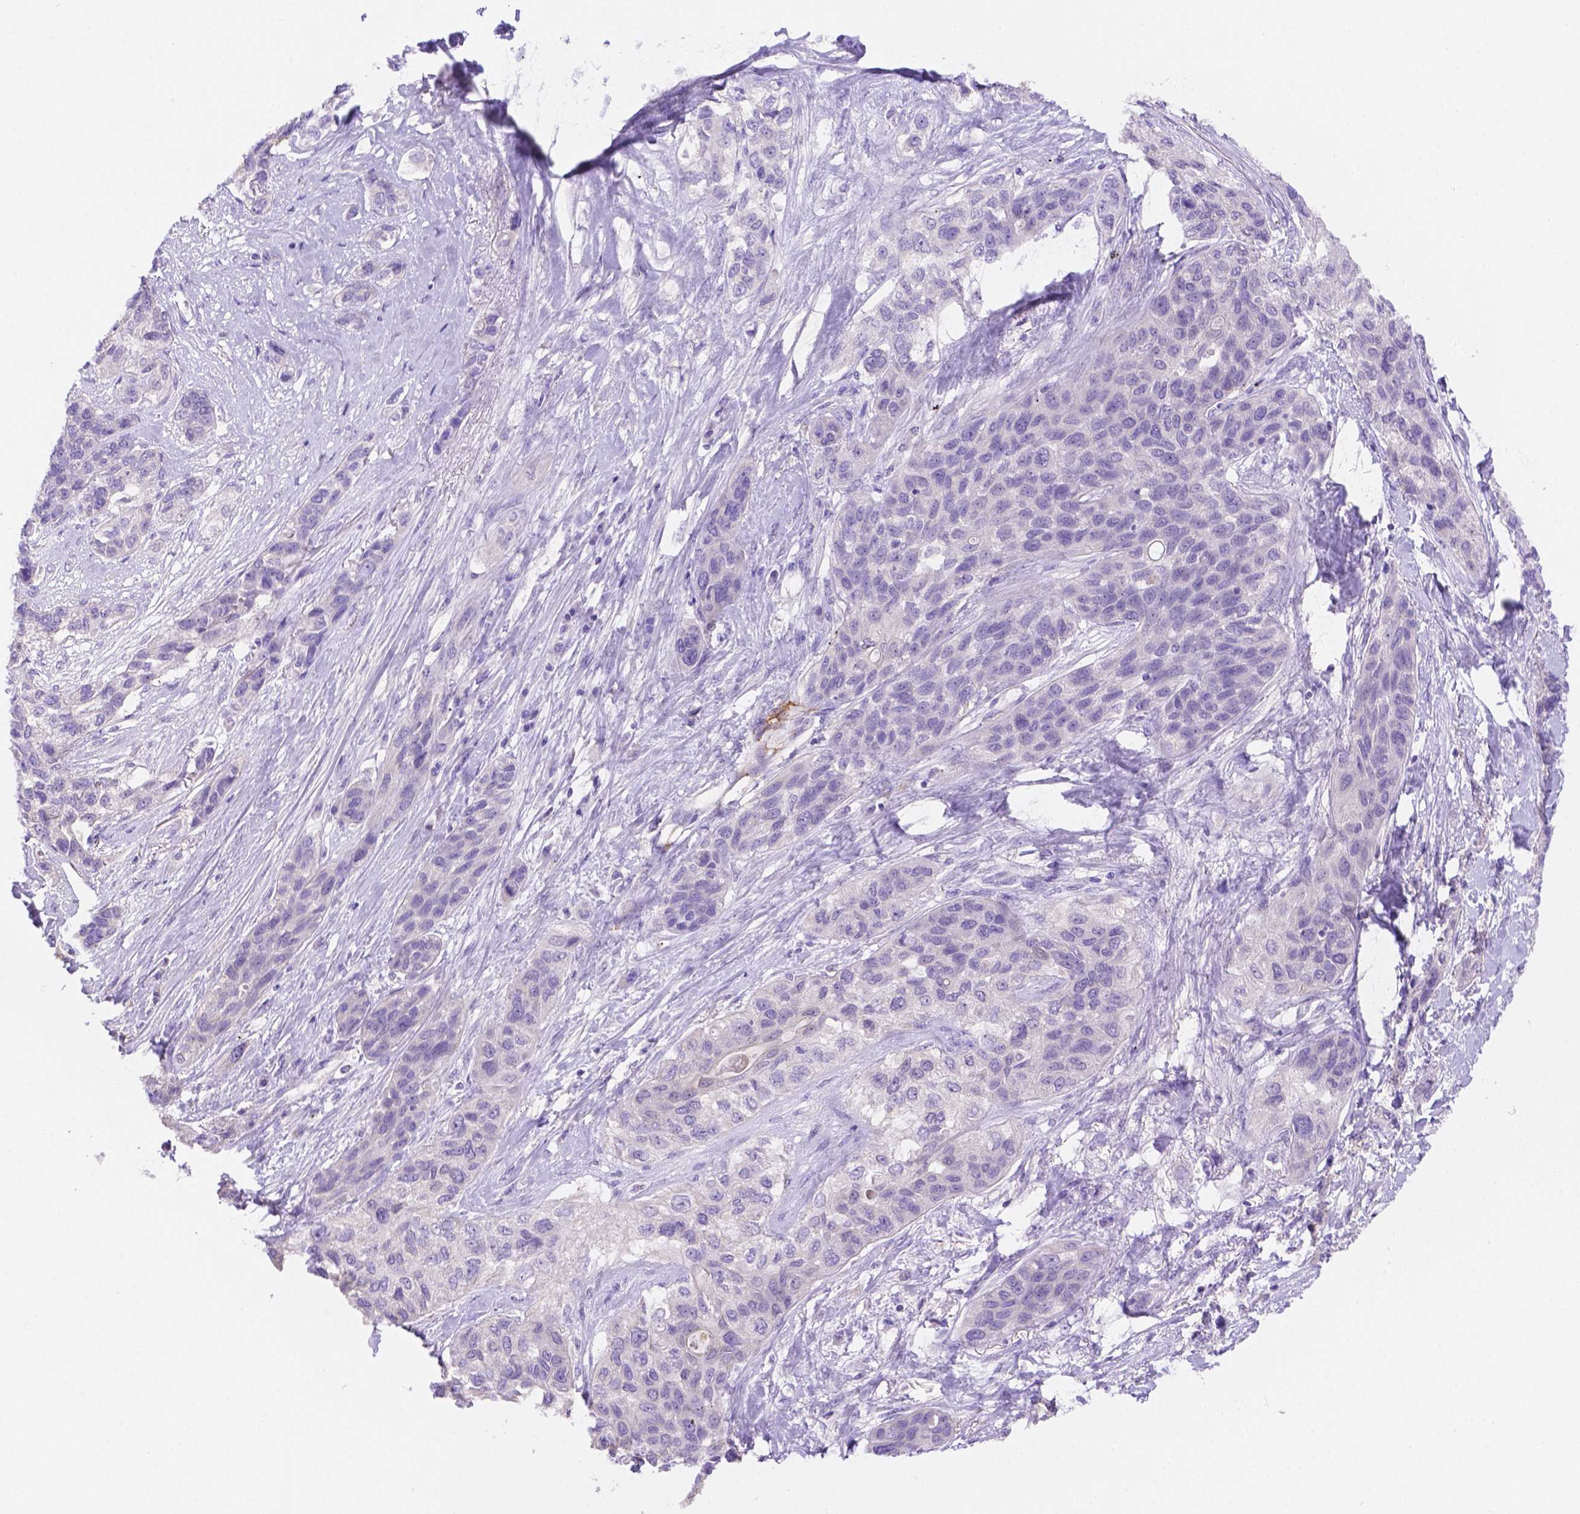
{"staining": {"intensity": "negative", "quantity": "none", "location": "none"}, "tissue": "lung cancer", "cell_type": "Tumor cells", "image_type": "cancer", "snomed": [{"axis": "morphology", "description": "Squamous cell carcinoma, NOS"}, {"axis": "topography", "description": "Lung"}], "caption": "The photomicrograph exhibits no significant expression in tumor cells of lung cancer.", "gene": "NXPE2", "patient": {"sex": "female", "age": 70}}